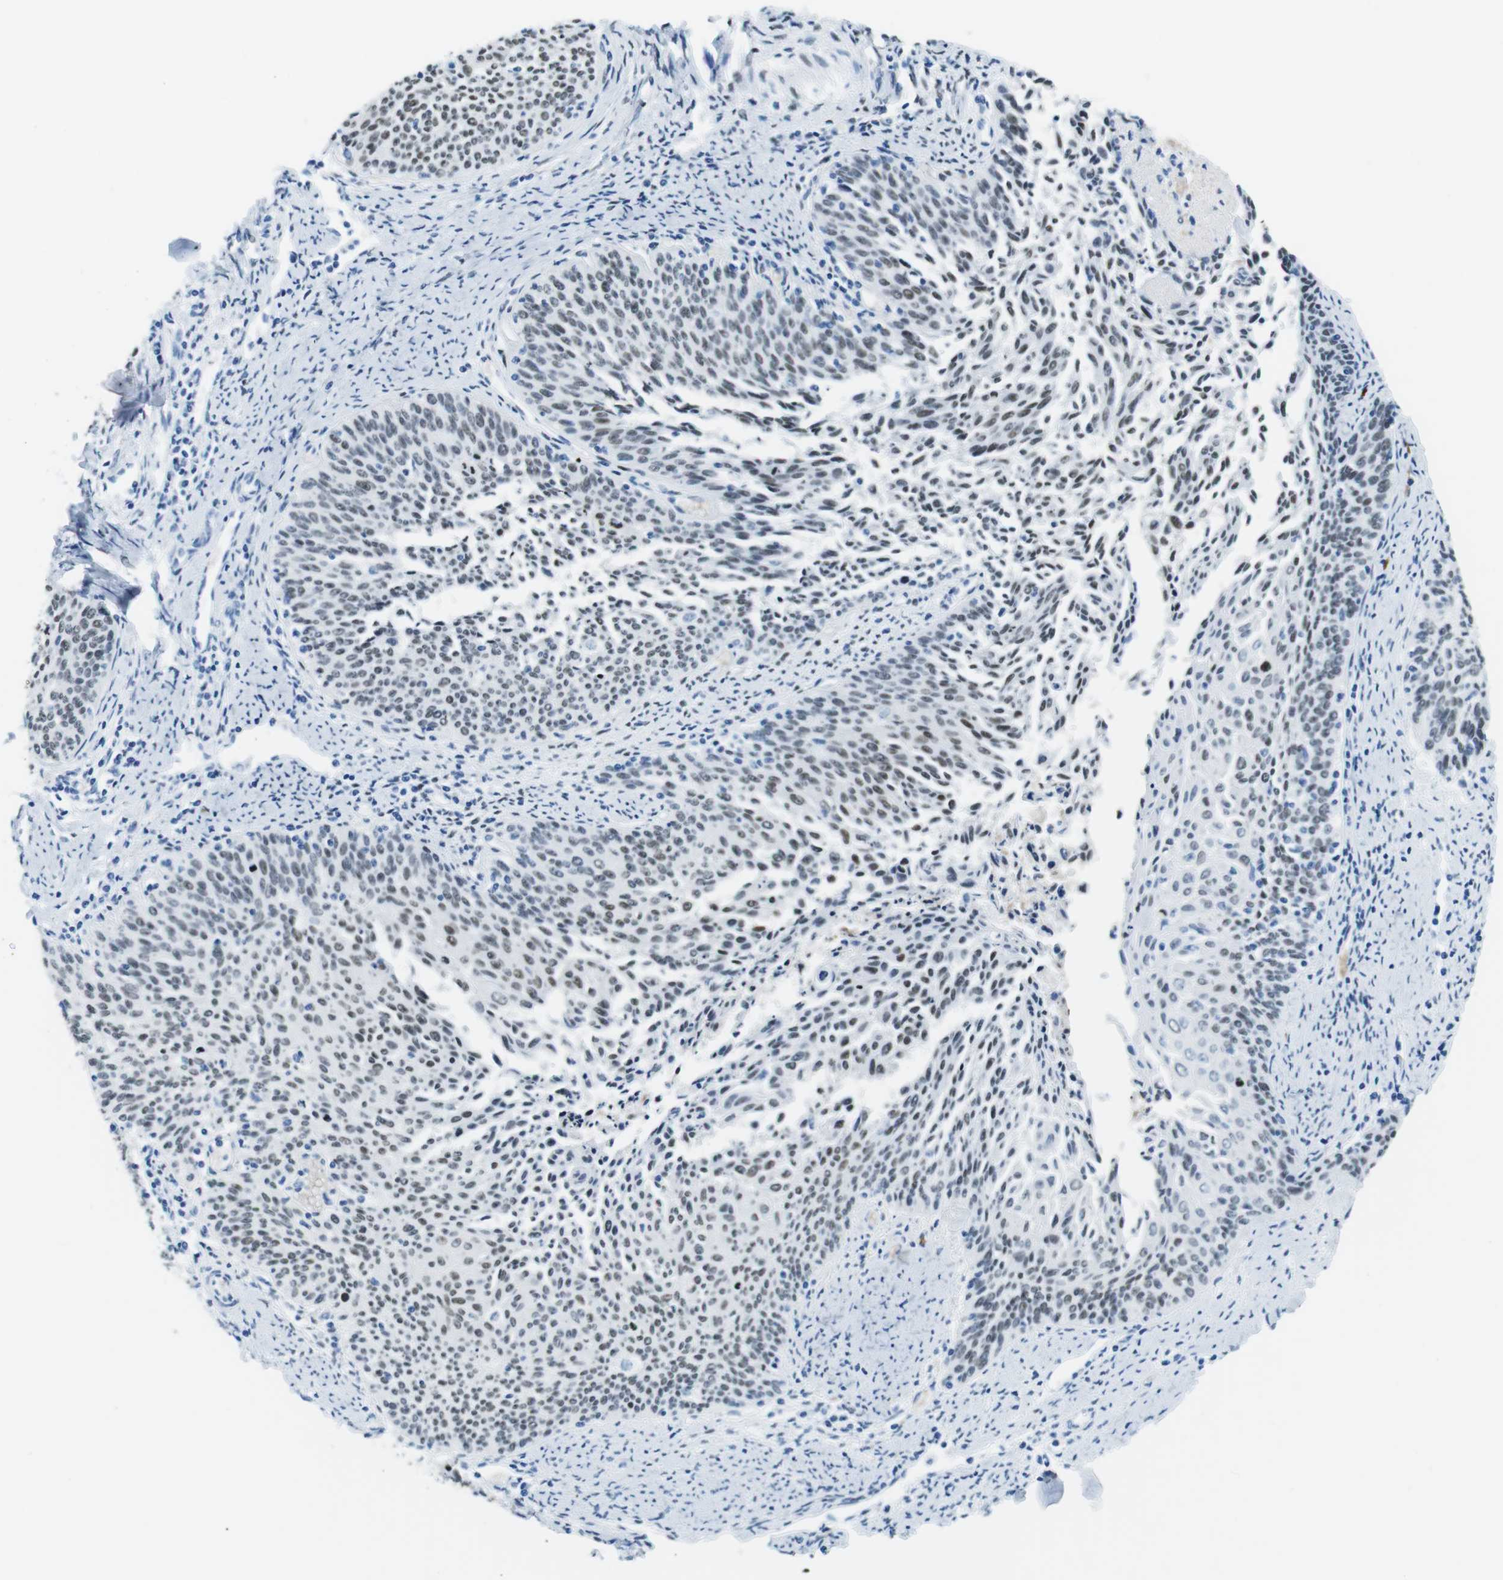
{"staining": {"intensity": "weak", "quantity": "<25%", "location": "nuclear"}, "tissue": "cervical cancer", "cell_type": "Tumor cells", "image_type": "cancer", "snomed": [{"axis": "morphology", "description": "Squamous cell carcinoma, NOS"}, {"axis": "topography", "description": "Cervix"}], "caption": "There is no significant staining in tumor cells of cervical cancer.", "gene": "TFAP2C", "patient": {"sex": "female", "age": 55}}